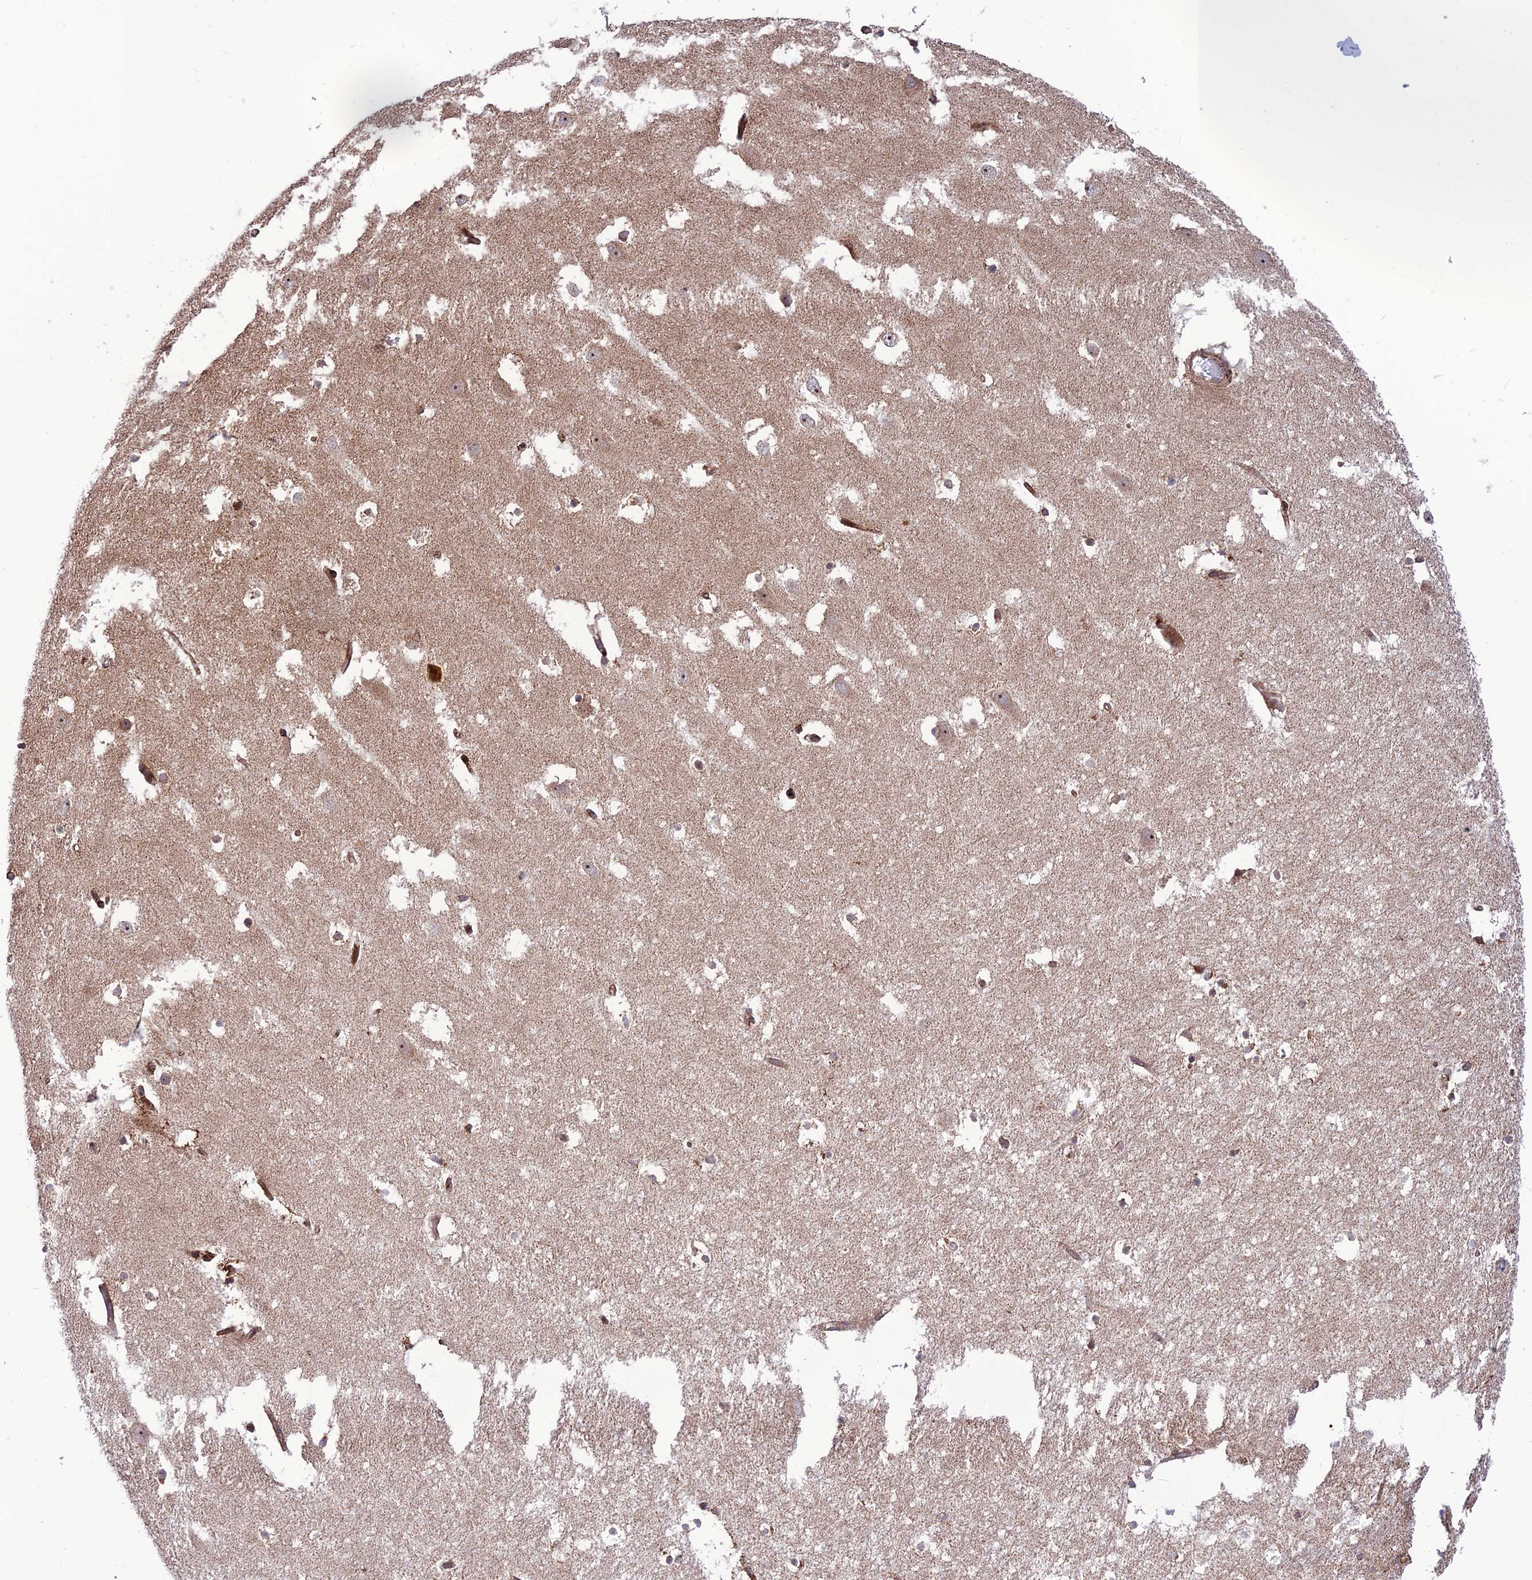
{"staining": {"intensity": "moderate", "quantity": "<25%", "location": "cytoplasmic/membranous"}, "tissue": "hippocampus", "cell_type": "Glial cells", "image_type": "normal", "snomed": [{"axis": "morphology", "description": "Normal tissue, NOS"}, {"axis": "topography", "description": "Hippocampus"}], "caption": "Normal hippocampus exhibits moderate cytoplasmic/membranous positivity in approximately <25% of glial cells.", "gene": "CRTAP", "patient": {"sex": "female", "age": 52}}